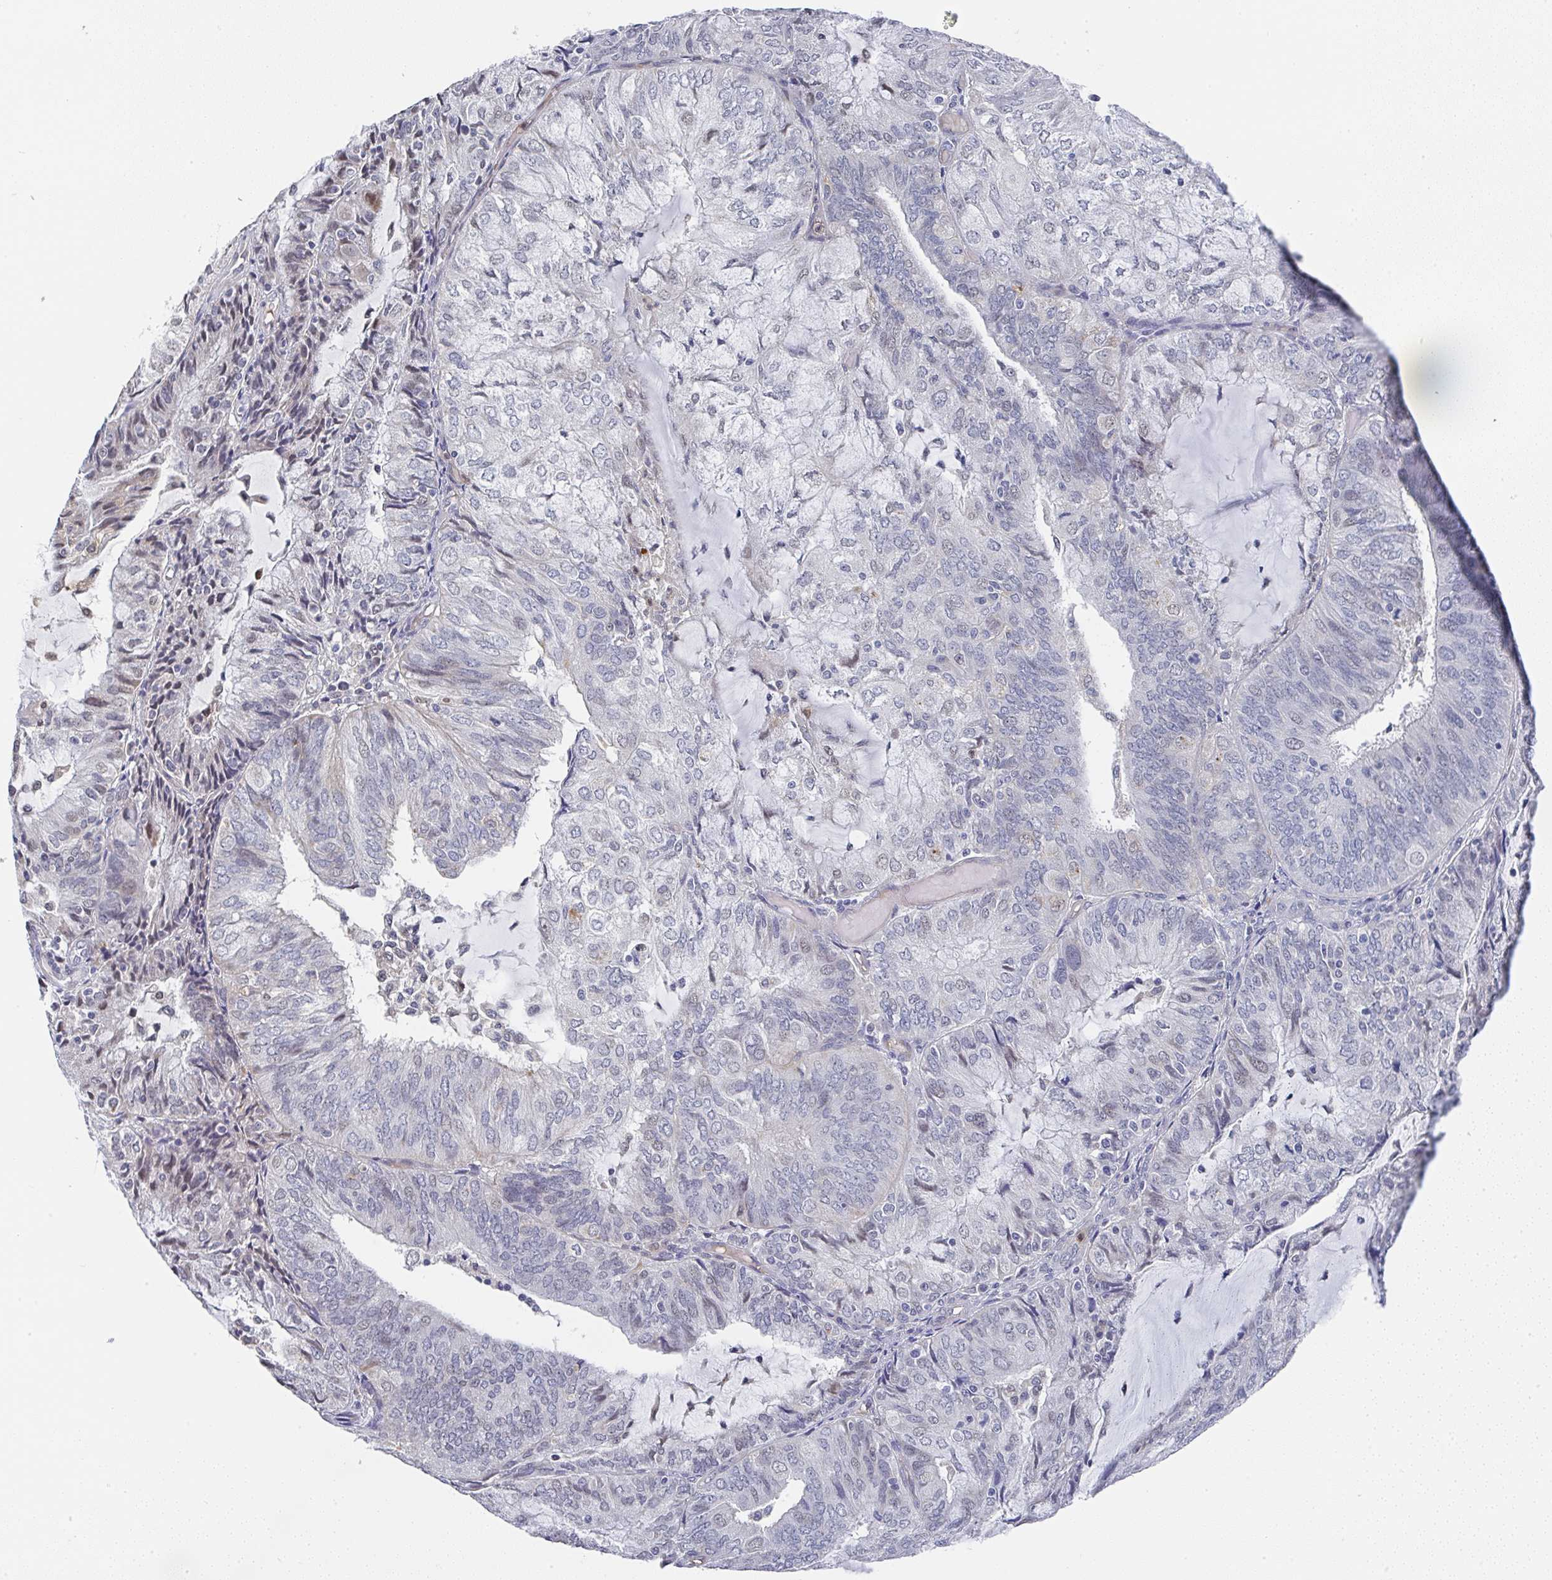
{"staining": {"intensity": "negative", "quantity": "none", "location": "none"}, "tissue": "endometrial cancer", "cell_type": "Tumor cells", "image_type": "cancer", "snomed": [{"axis": "morphology", "description": "Adenocarcinoma, NOS"}, {"axis": "topography", "description": "Endometrium"}], "caption": "IHC image of neoplastic tissue: endometrial adenocarcinoma stained with DAB (3,3'-diaminobenzidine) exhibits no significant protein positivity in tumor cells. (Immunohistochemistry, brightfield microscopy, high magnification).", "gene": "NCF1", "patient": {"sex": "female", "age": 81}}